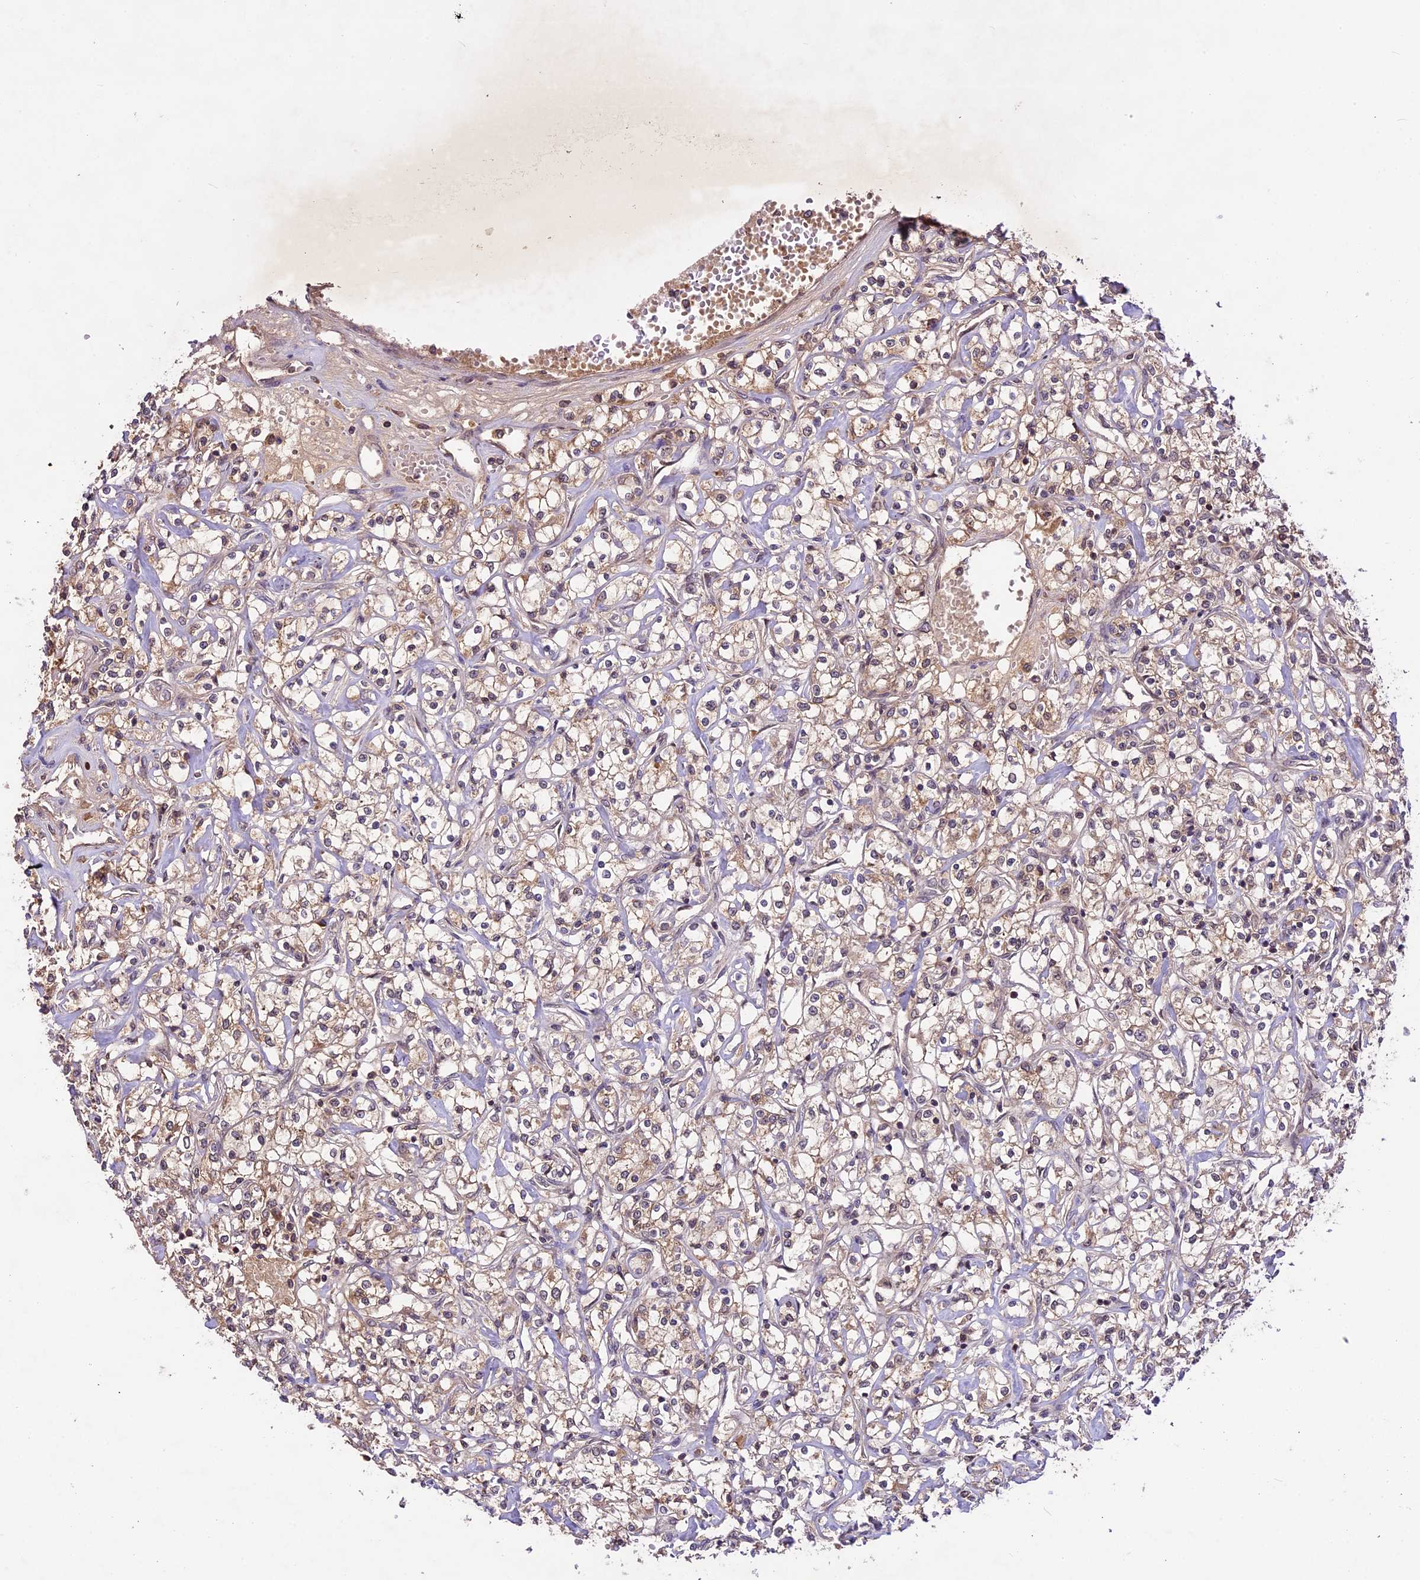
{"staining": {"intensity": "weak", "quantity": "25%-75%", "location": "cytoplasmic/membranous,nuclear"}, "tissue": "renal cancer", "cell_type": "Tumor cells", "image_type": "cancer", "snomed": [{"axis": "morphology", "description": "Adenocarcinoma, NOS"}, {"axis": "topography", "description": "Kidney"}], "caption": "Weak cytoplasmic/membranous and nuclear expression for a protein is identified in about 25%-75% of tumor cells of renal cancer (adenocarcinoma) using IHC.", "gene": "ATP10A", "patient": {"sex": "female", "age": 59}}